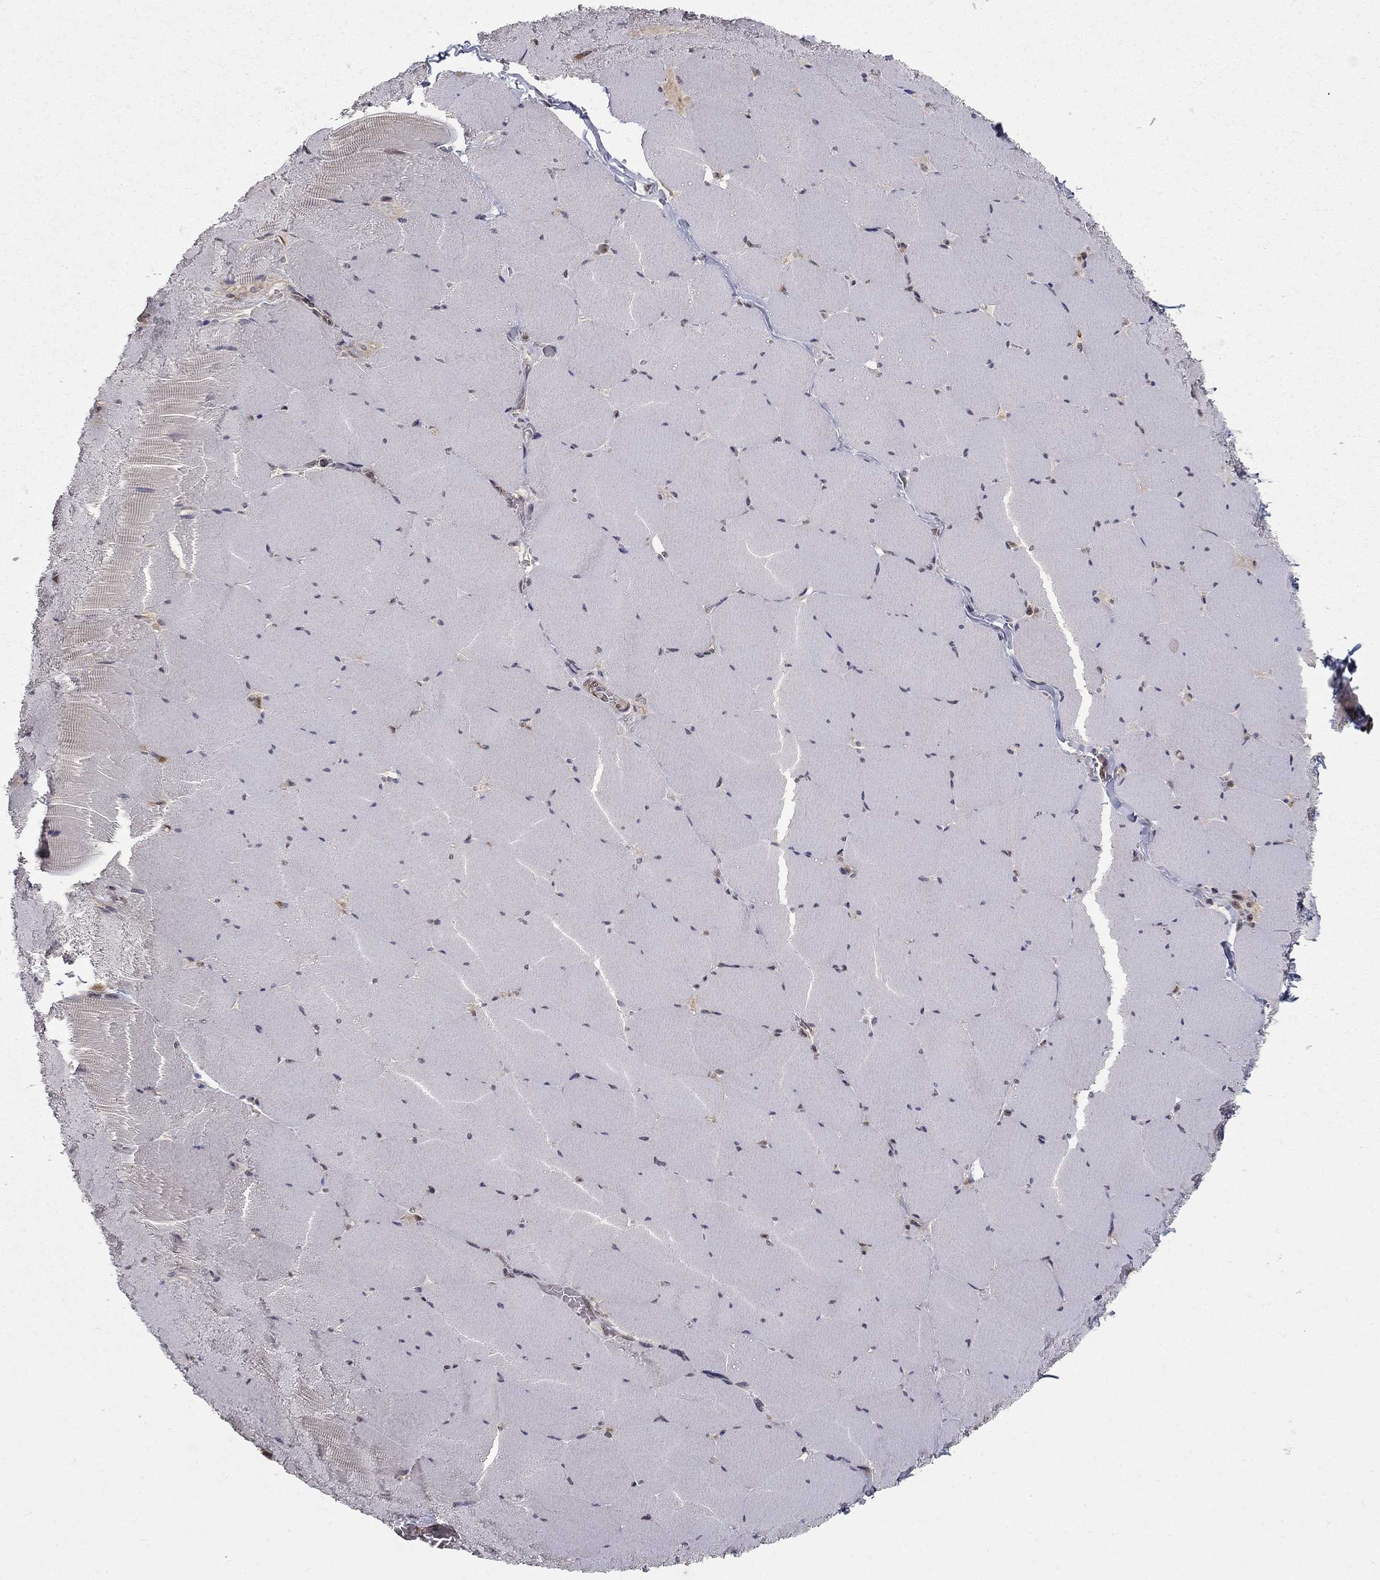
{"staining": {"intensity": "negative", "quantity": "none", "location": "none"}, "tissue": "skeletal muscle", "cell_type": "Myocytes", "image_type": "normal", "snomed": [{"axis": "morphology", "description": "Normal tissue, NOS"}, {"axis": "morphology", "description": "Malignant melanoma, Metastatic site"}, {"axis": "topography", "description": "Skeletal muscle"}], "caption": "High power microscopy histopathology image of an immunohistochemistry image of benign skeletal muscle, revealing no significant staining in myocytes. The staining is performed using DAB brown chromogen with nuclei counter-stained in using hematoxylin.", "gene": "SLC2A13", "patient": {"sex": "male", "age": 50}}